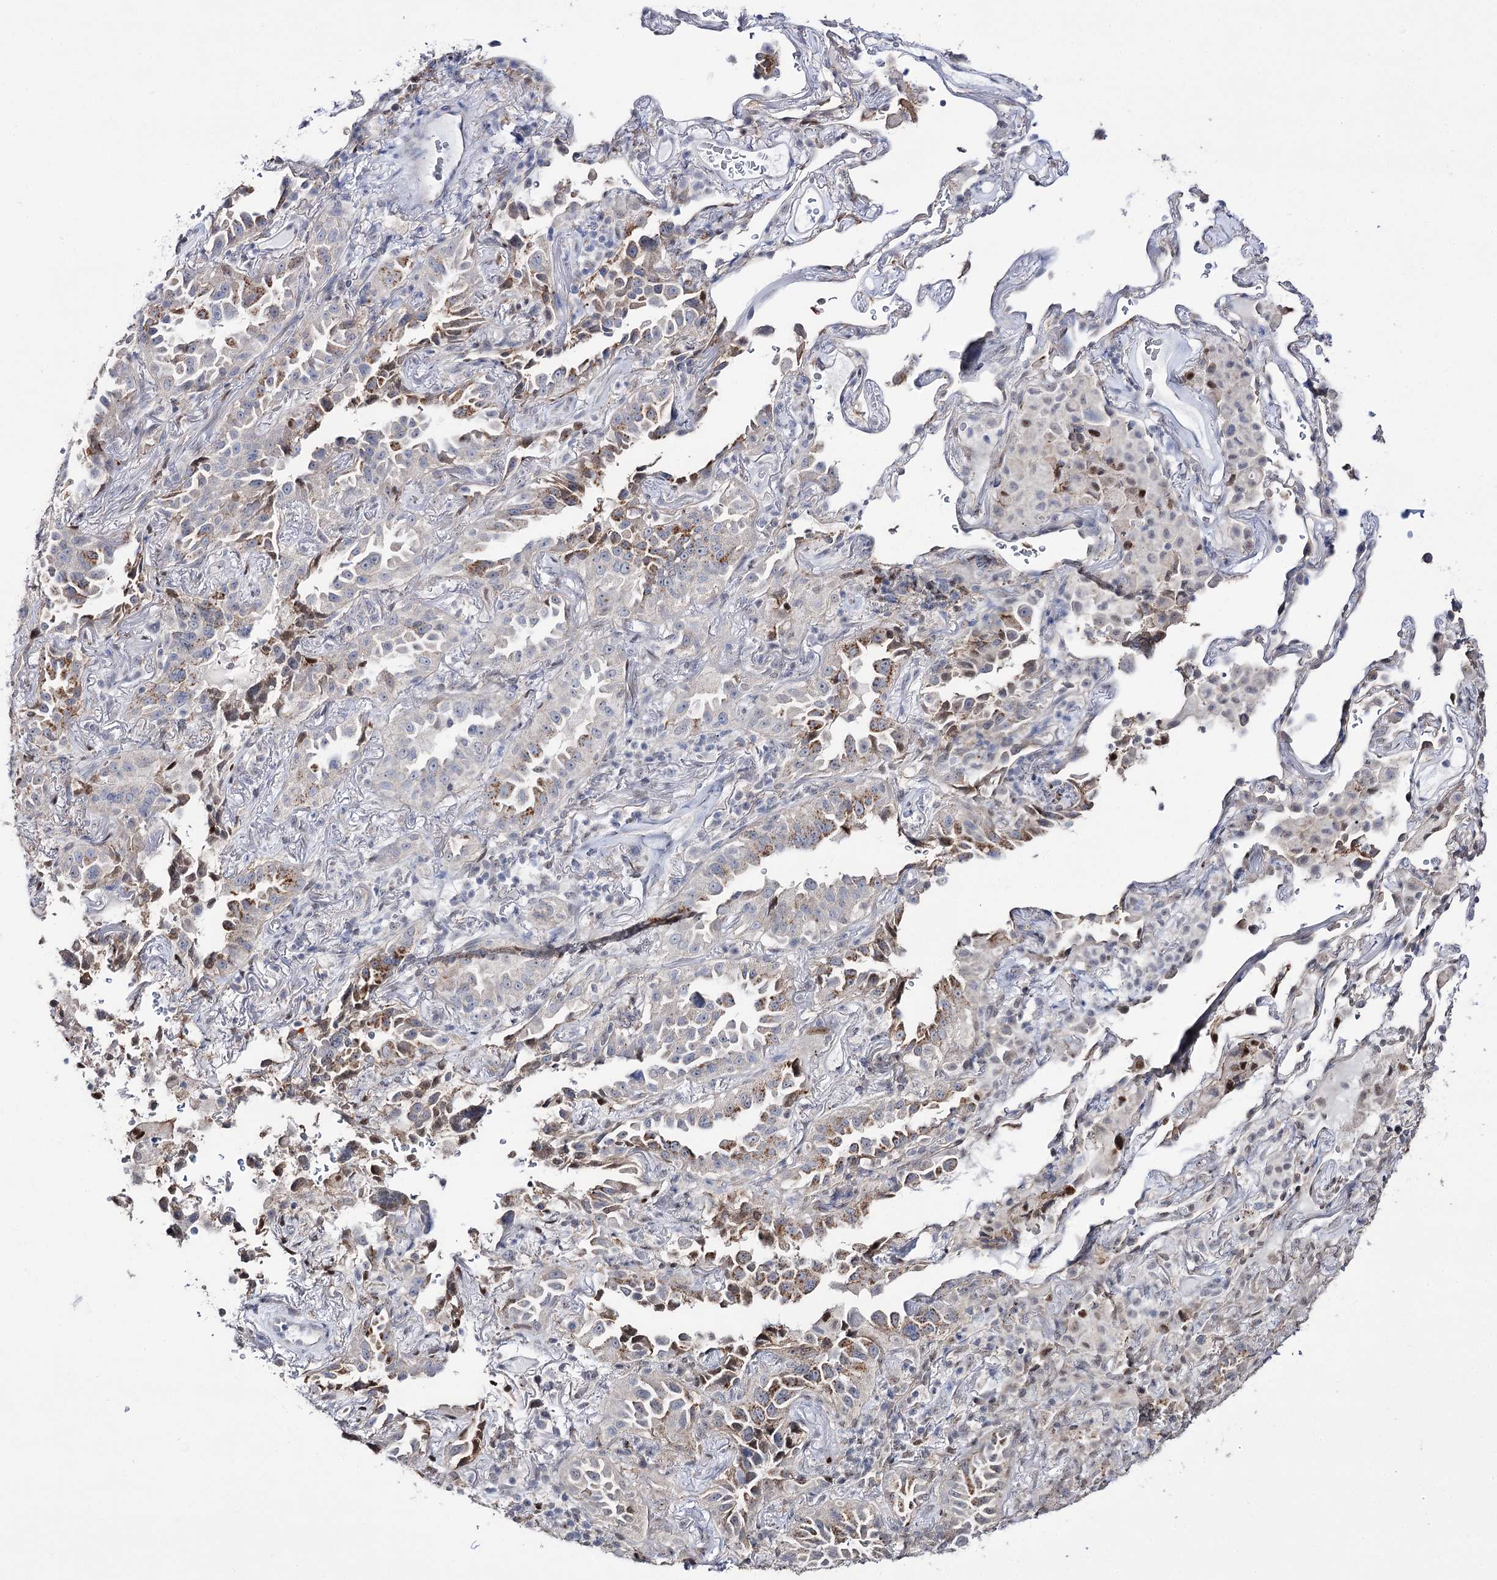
{"staining": {"intensity": "moderate", "quantity": "<25%", "location": "cytoplasmic/membranous"}, "tissue": "lung cancer", "cell_type": "Tumor cells", "image_type": "cancer", "snomed": [{"axis": "morphology", "description": "Adenocarcinoma, NOS"}, {"axis": "topography", "description": "Lung"}], "caption": "Human adenocarcinoma (lung) stained with a protein marker displays moderate staining in tumor cells.", "gene": "VGLL4", "patient": {"sex": "female", "age": 69}}